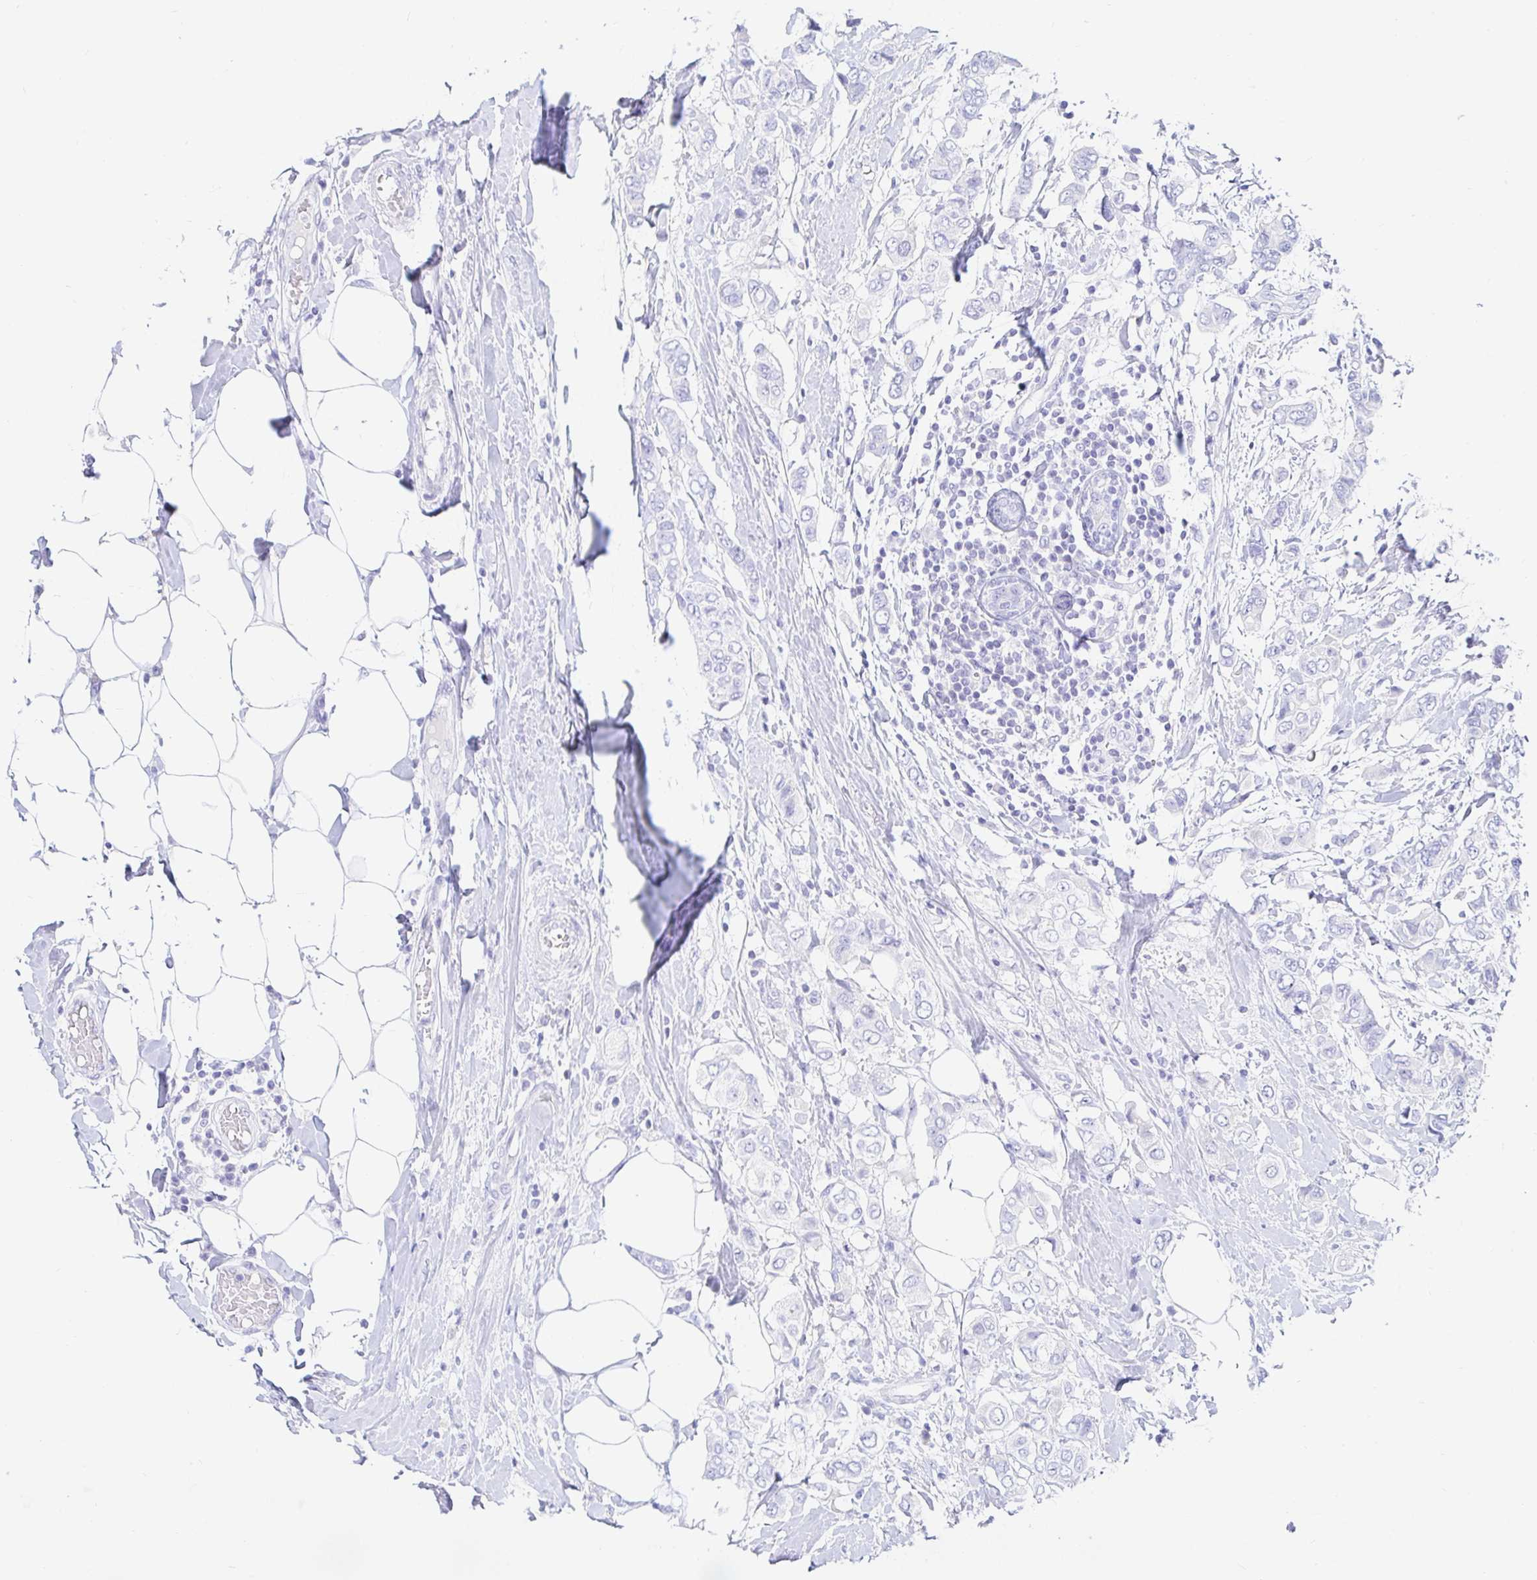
{"staining": {"intensity": "negative", "quantity": "none", "location": "none"}, "tissue": "breast cancer", "cell_type": "Tumor cells", "image_type": "cancer", "snomed": [{"axis": "morphology", "description": "Lobular carcinoma"}, {"axis": "topography", "description": "Breast"}], "caption": "There is no significant positivity in tumor cells of breast cancer.", "gene": "NR2E1", "patient": {"sex": "female", "age": 51}}